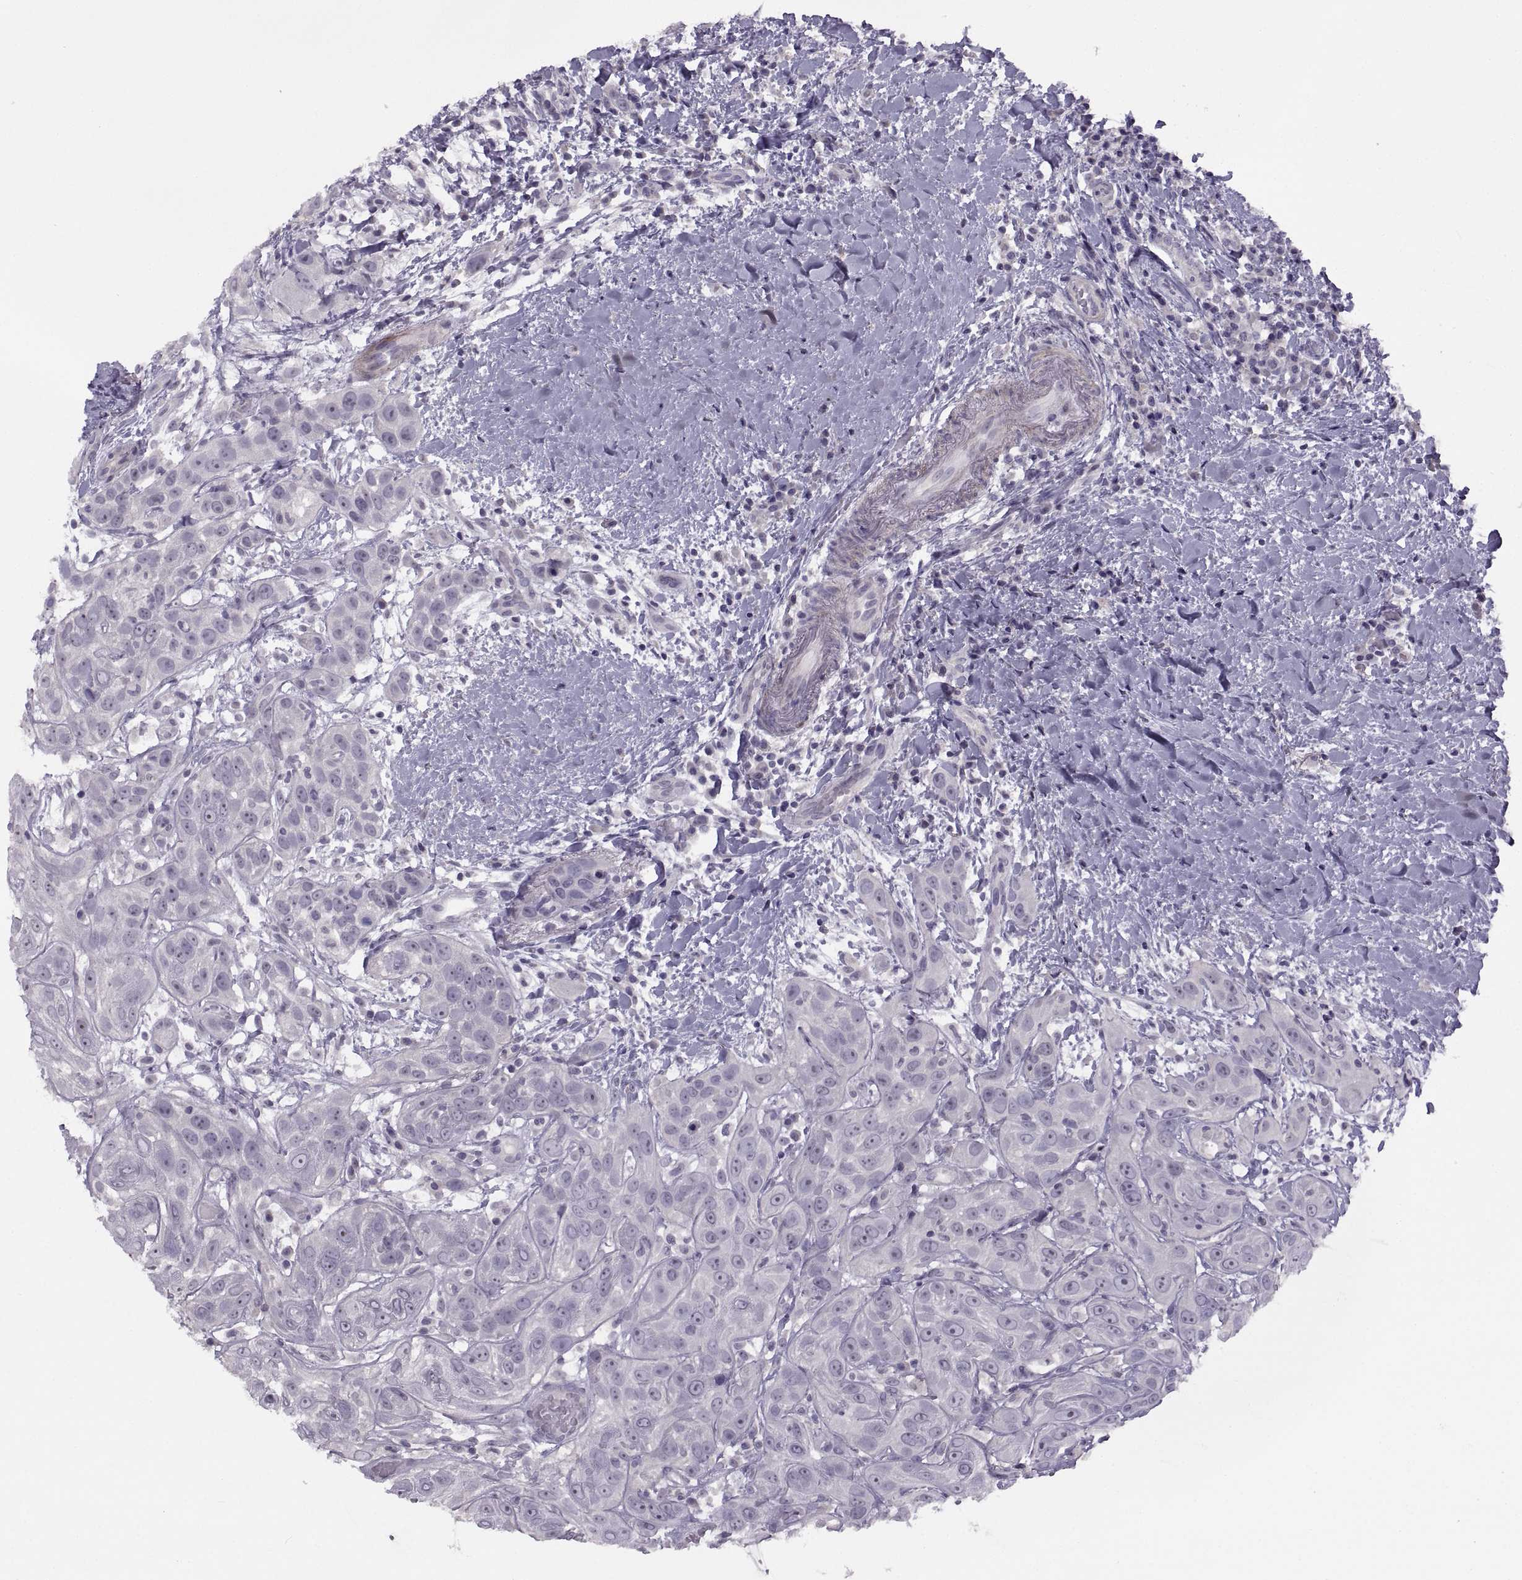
{"staining": {"intensity": "negative", "quantity": "none", "location": "none"}, "tissue": "head and neck cancer", "cell_type": "Tumor cells", "image_type": "cancer", "snomed": [{"axis": "morphology", "description": "Normal tissue, NOS"}, {"axis": "morphology", "description": "Squamous cell carcinoma, NOS"}, {"axis": "topography", "description": "Oral tissue"}, {"axis": "topography", "description": "Salivary gland"}, {"axis": "topography", "description": "Head-Neck"}], "caption": "Immunohistochemistry micrograph of human squamous cell carcinoma (head and neck) stained for a protein (brown), which exhibits no expression in tumor cells.", "gene": "BSPH1", "patient": {"sex": "female", "age": 62}}